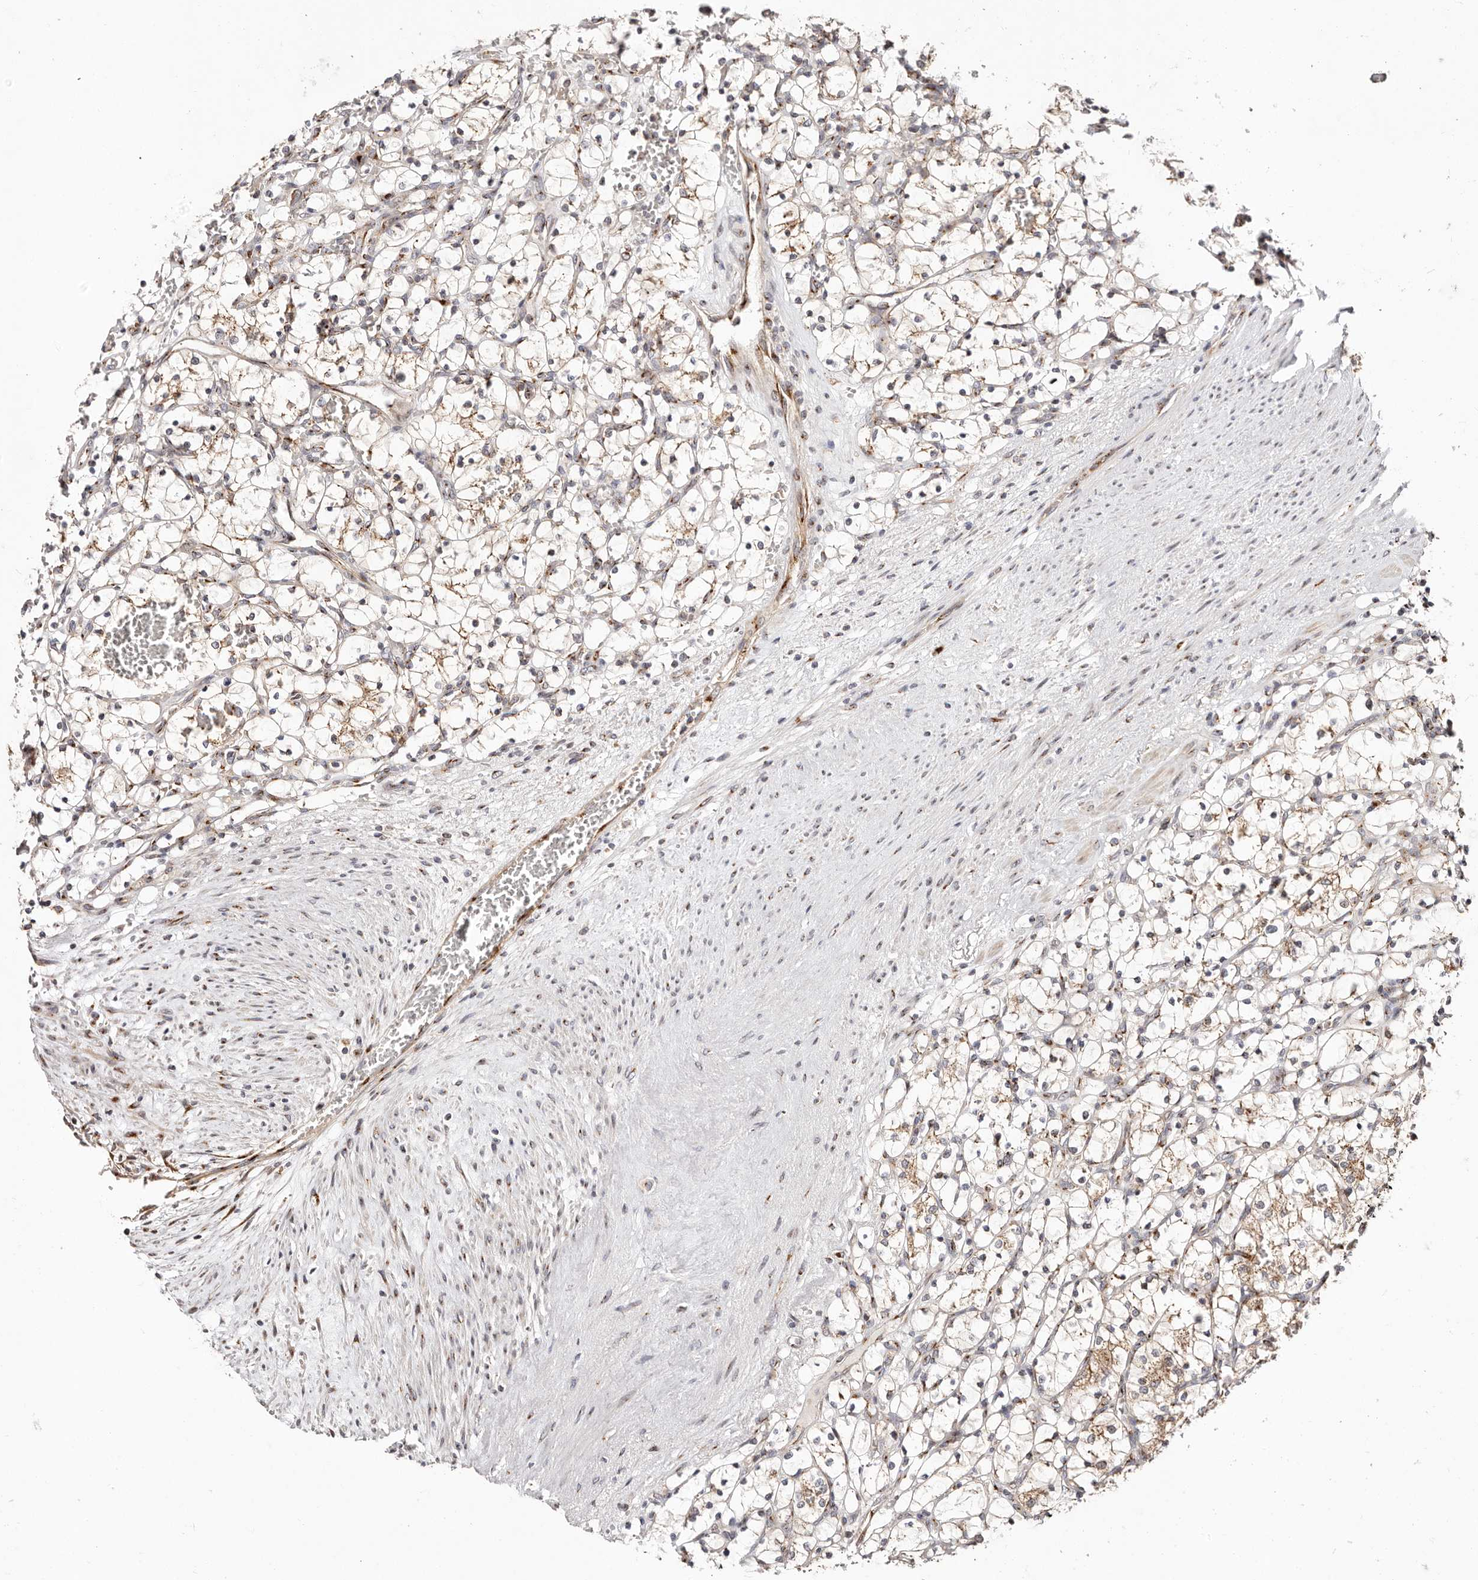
{"staining": {"intensity": "weak", "quantity": "<25%", "location": "cytoplasmic/membranous"}, "tissue": "renal cancer", "cell_type": "Tumor cells", "image_type": "cancer", "snomed": [{"axis": "morphology", "description": "Adenocarcinoma, NOS"}, {"axis": "topography", "description": "Kidney"}], "caption": "Immunohistochemistry image of human adenocarcinoma (renal) stained for a protein (brown), which demonstrates no staining in tumor cells.", "gene": "MAPK6", "patient": {"sex": "female", "age": 69}}